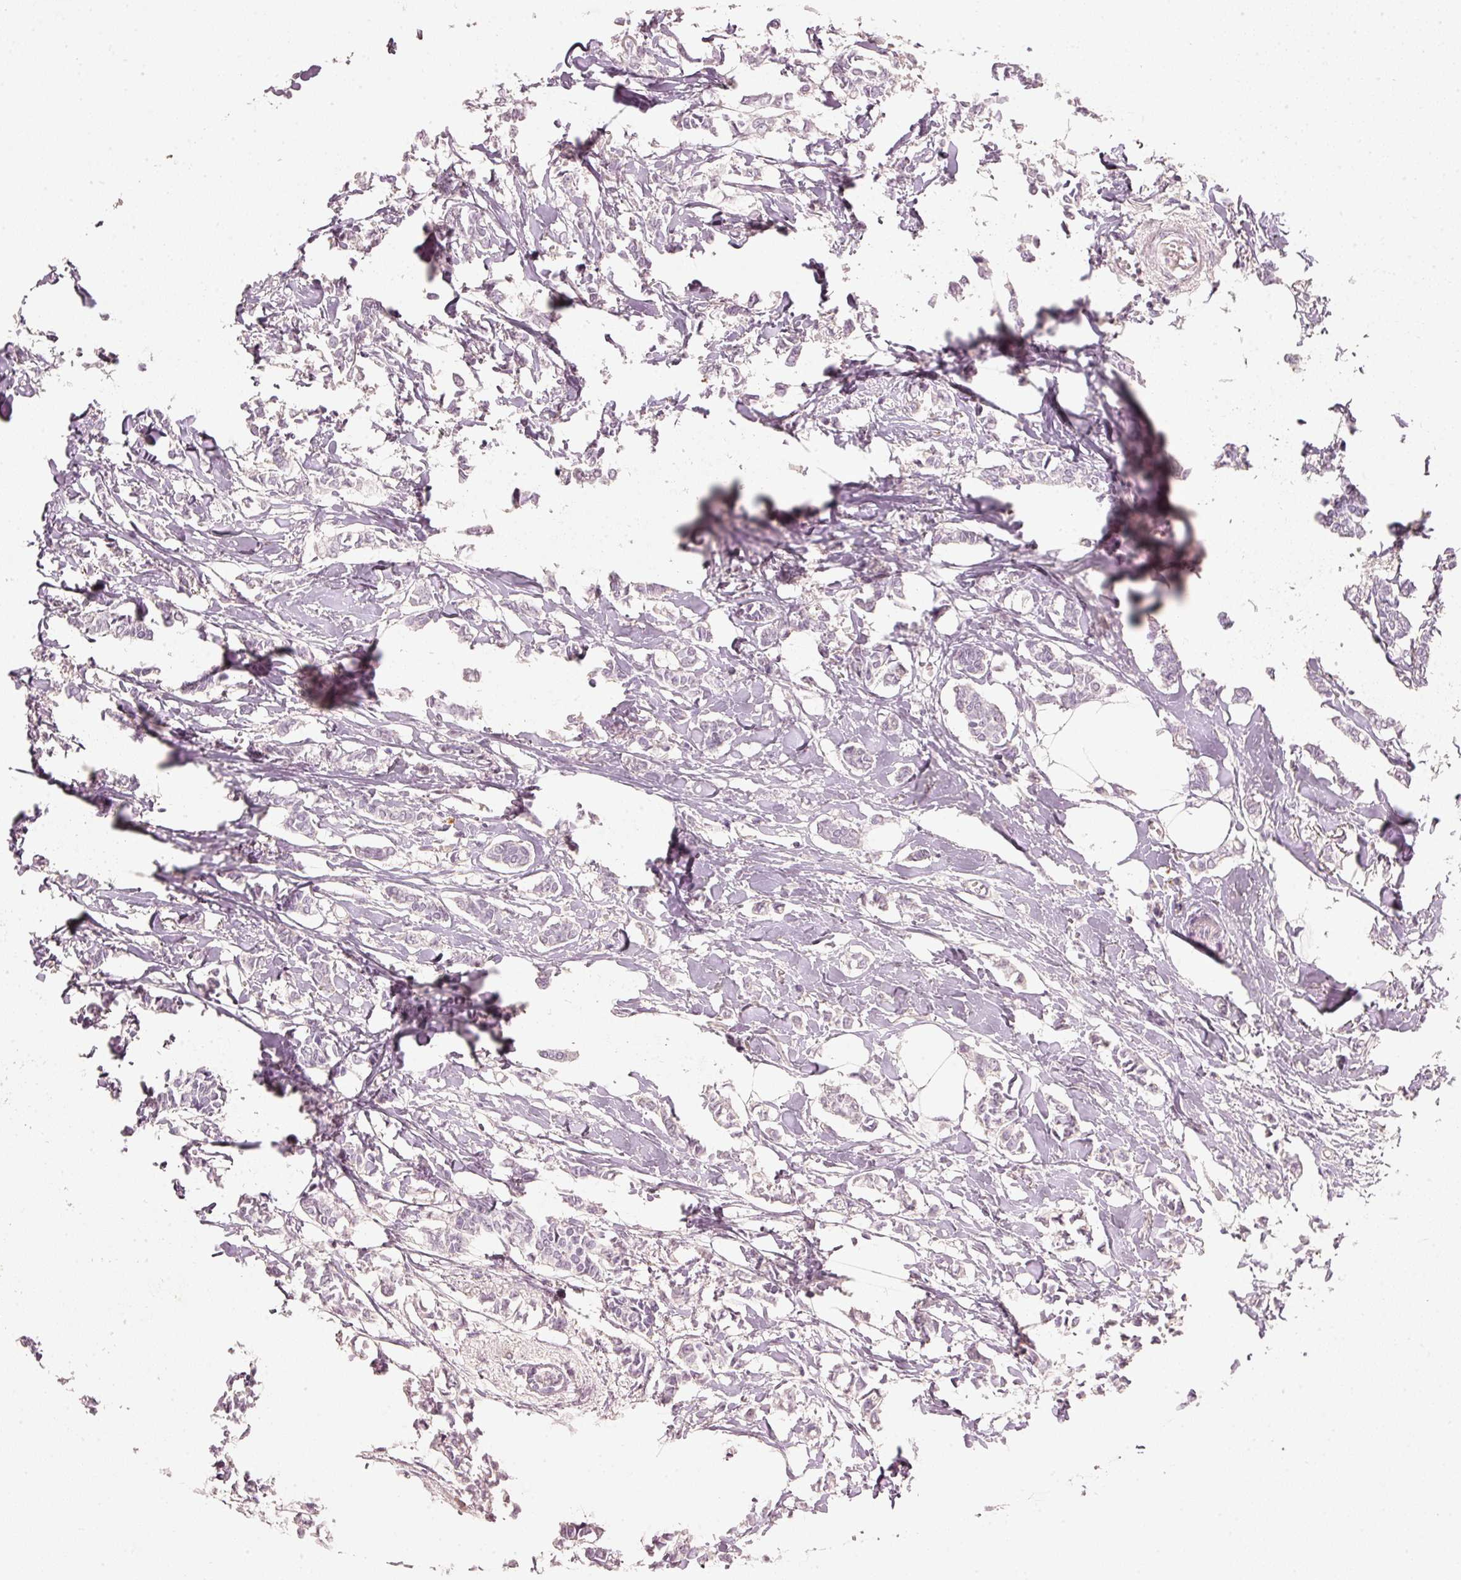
{"staining": {"intensity": "negative", "quantity": "none", "location": "none"}, "tissue": "breast cancer", "cell_type": "Tumor cells", "image_type": "cancer", "snomed": [{"axis": "morphology", "description": "Duct carcinoma"}, {"axis": "topography", "description": "Breast"}], "caption": "Infiltrating ductal carcinoma (breast) stained for a protein using IHC demonstrates no staining tumor cells.", "gene": "STEAP1", "patient": {"sex": "female", "age": 41}}